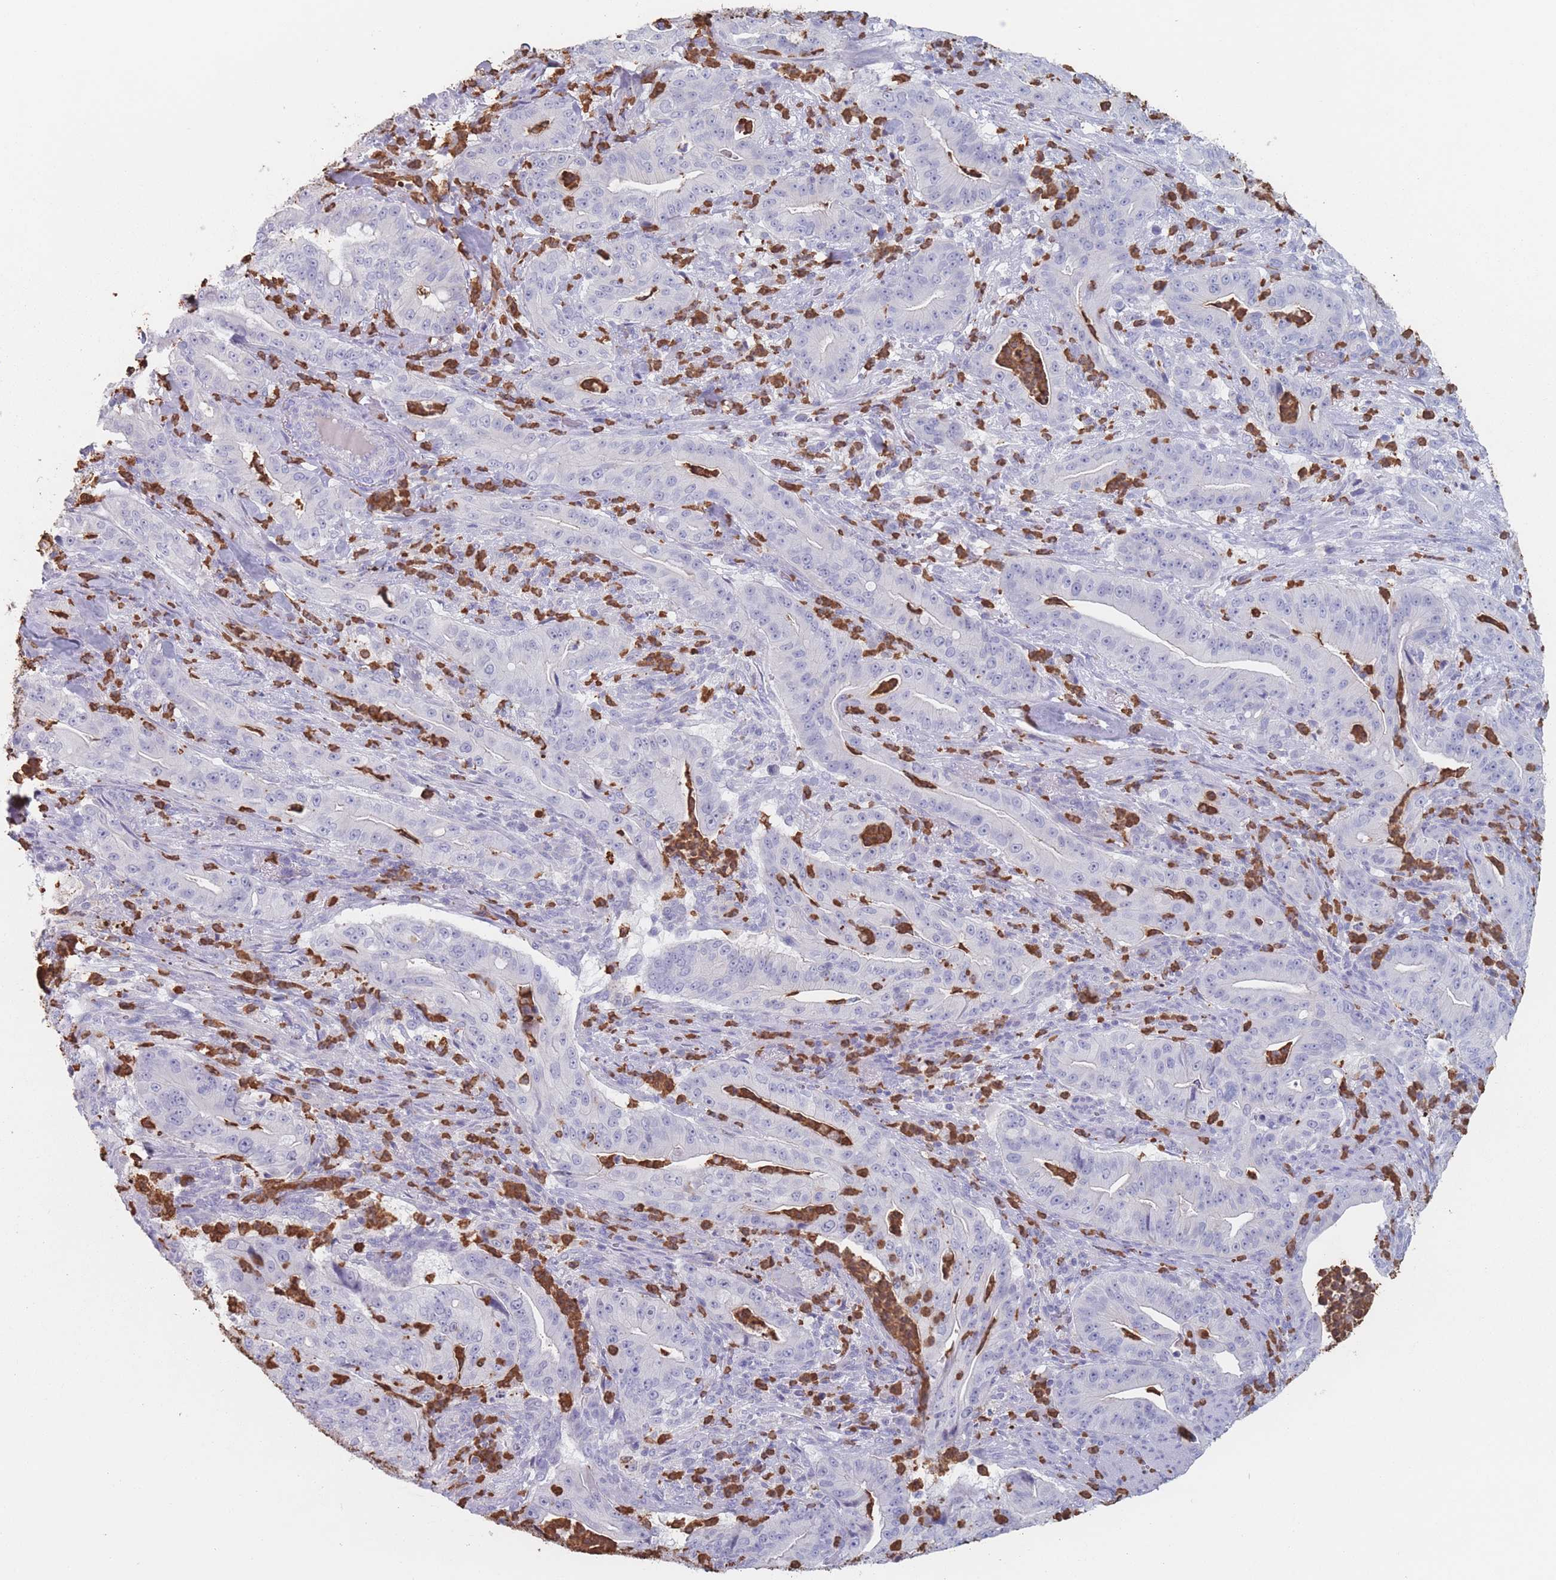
{"staining": {"intensity": "negative", "quantity": "none", "location": "none"}, "tissue": "pancreatic cancer", "cell_type": "Tumor cells", "image_type": "cancer", "snomed": [{"axis": "morphology", "description": "Adenocarcinoma, NOS"}, {"axis": "topography", "description": "Pancreas"}], "caption": "This is an immunohistochemistry micrograph of pancreatic adenocarcinoma. There is no expression in tumor cells.", "gene": "ATP1A3", "patient": {"sex": "male", "age": 71}}